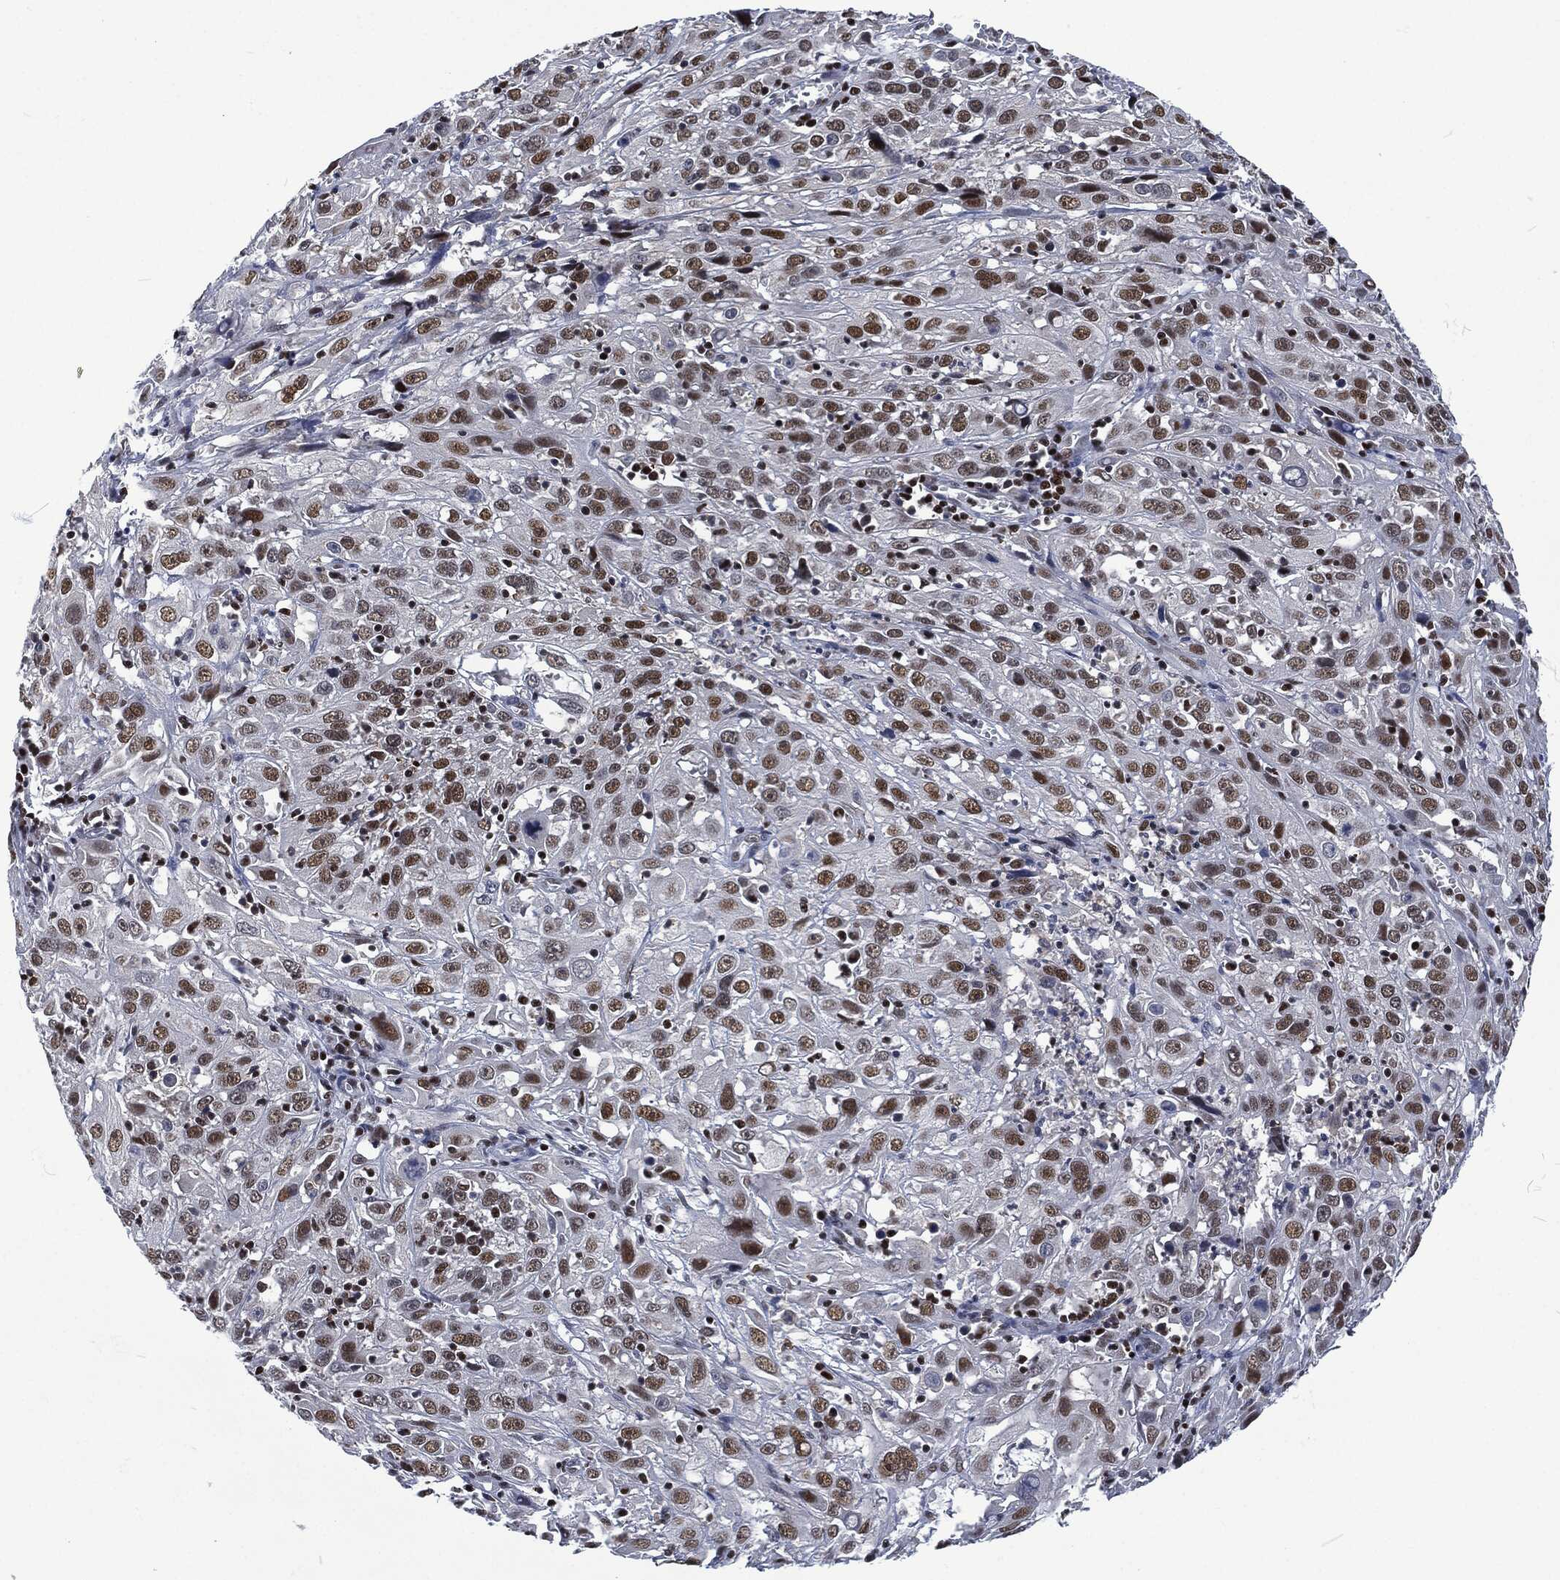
{"staining": {"intensity": "strong", "quantity": "<25%", "location": "nuclear"}, "tissue": "cervical cancer", "cell_type": "Tumor cells", "image_type": "cancer", "snomed": [{"axis": "morphology", "description": "Squamous cell carcinoma, NOS"}, {"axis": "topography", "description": "Cervix"}], "caption": "Brown immunohistochemical staining in human squamous cell carcinoma (cervical) demonstrates strong nuclear positivity in approximately <25% of tumor cells.", "gene": "DCPS", "patient": {"sex": "female", "age": 32}}